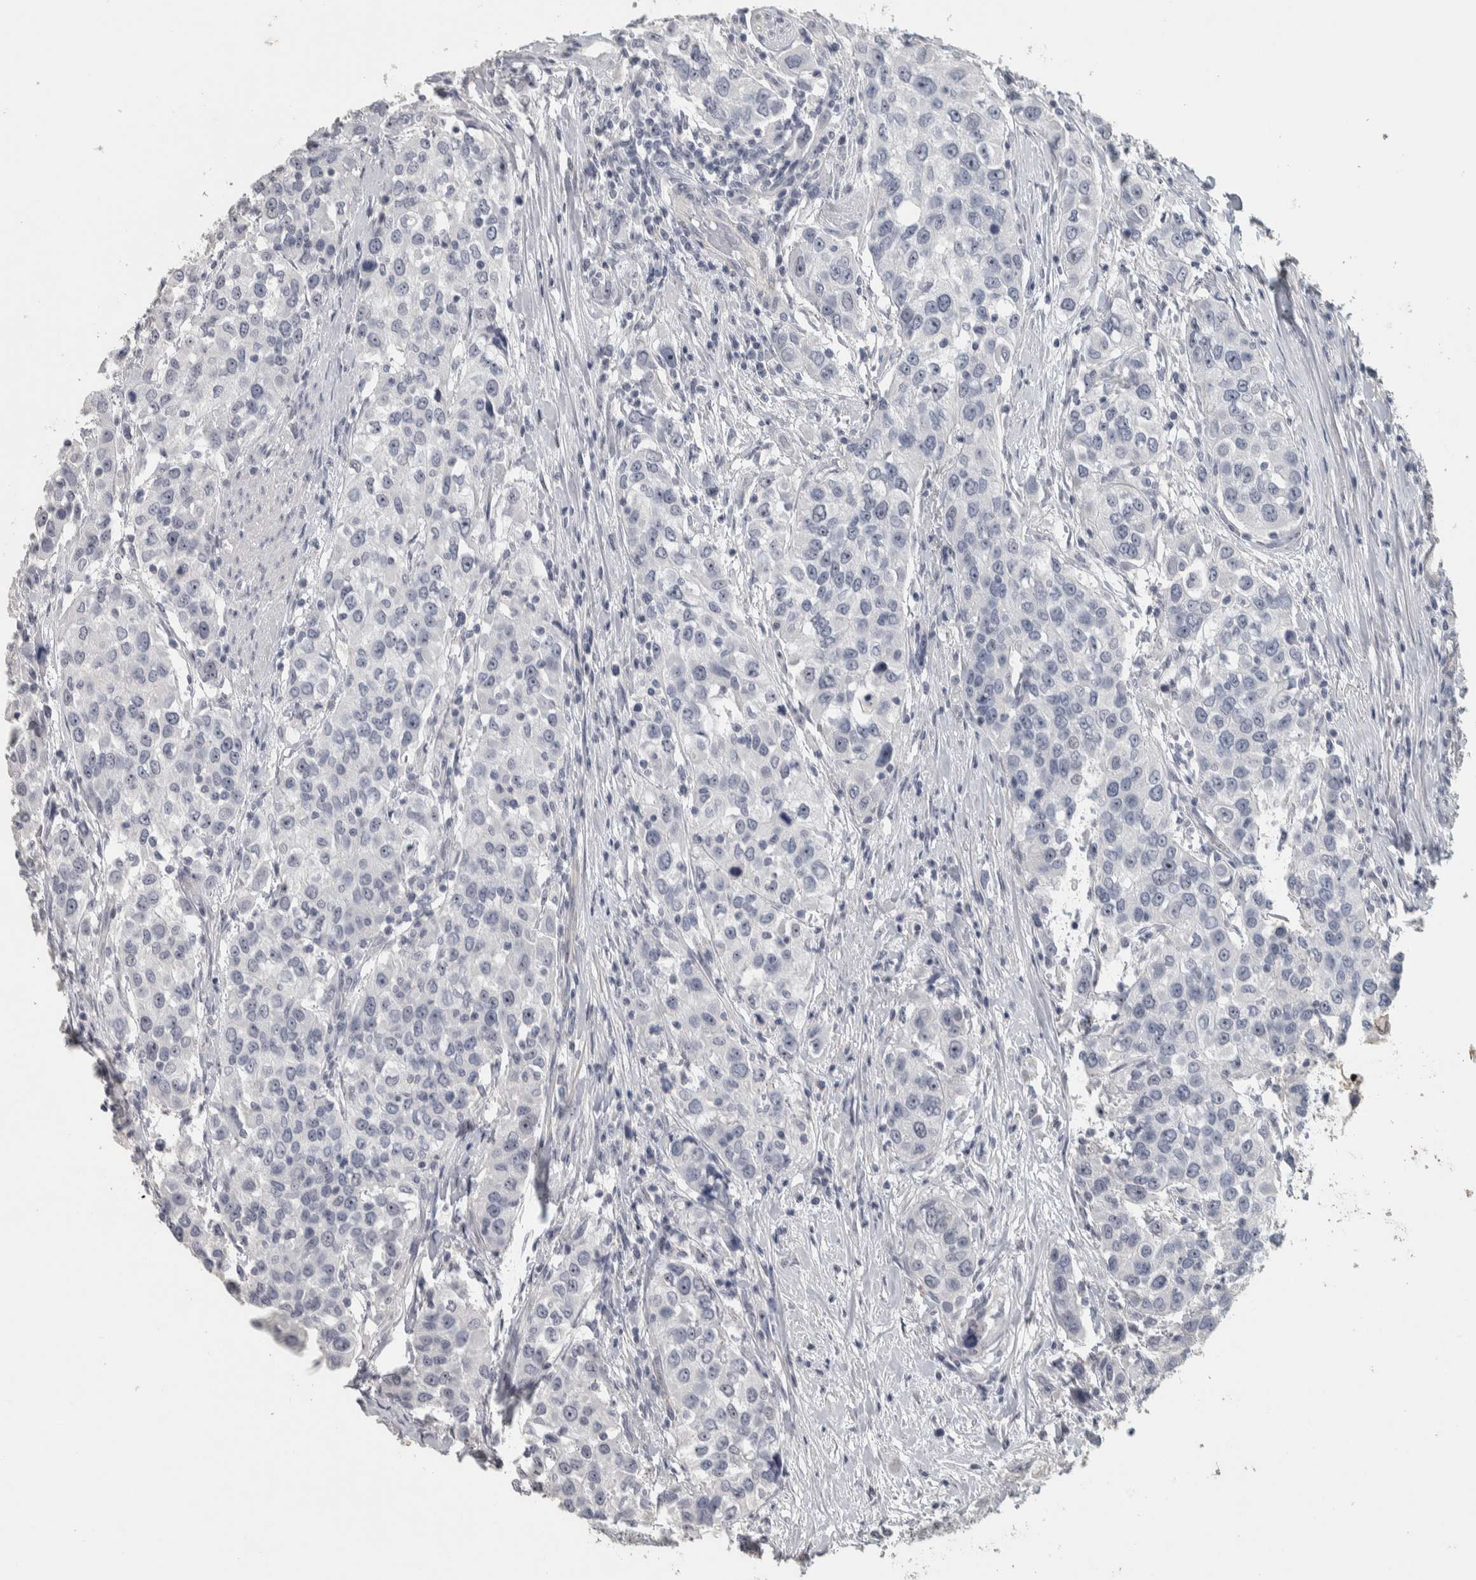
{"staining": {"intensity": "negative", "quantity": "none", "location": "none"}, "tissue": "urothelial cancer", "cell_type": "Tumor cells", "image_type": "cancer", "snomed": [{"axis": "morphology", "description": "Urothelial carcinoma, High grade"}, {"axis": "topography", "description": "Urinary bladder"}], "caption": "Tumor cells are negative for protein expression in human urothelial cancer.", "gene": "DCAF10", "patient": {"sex": "female", "age": 80}}